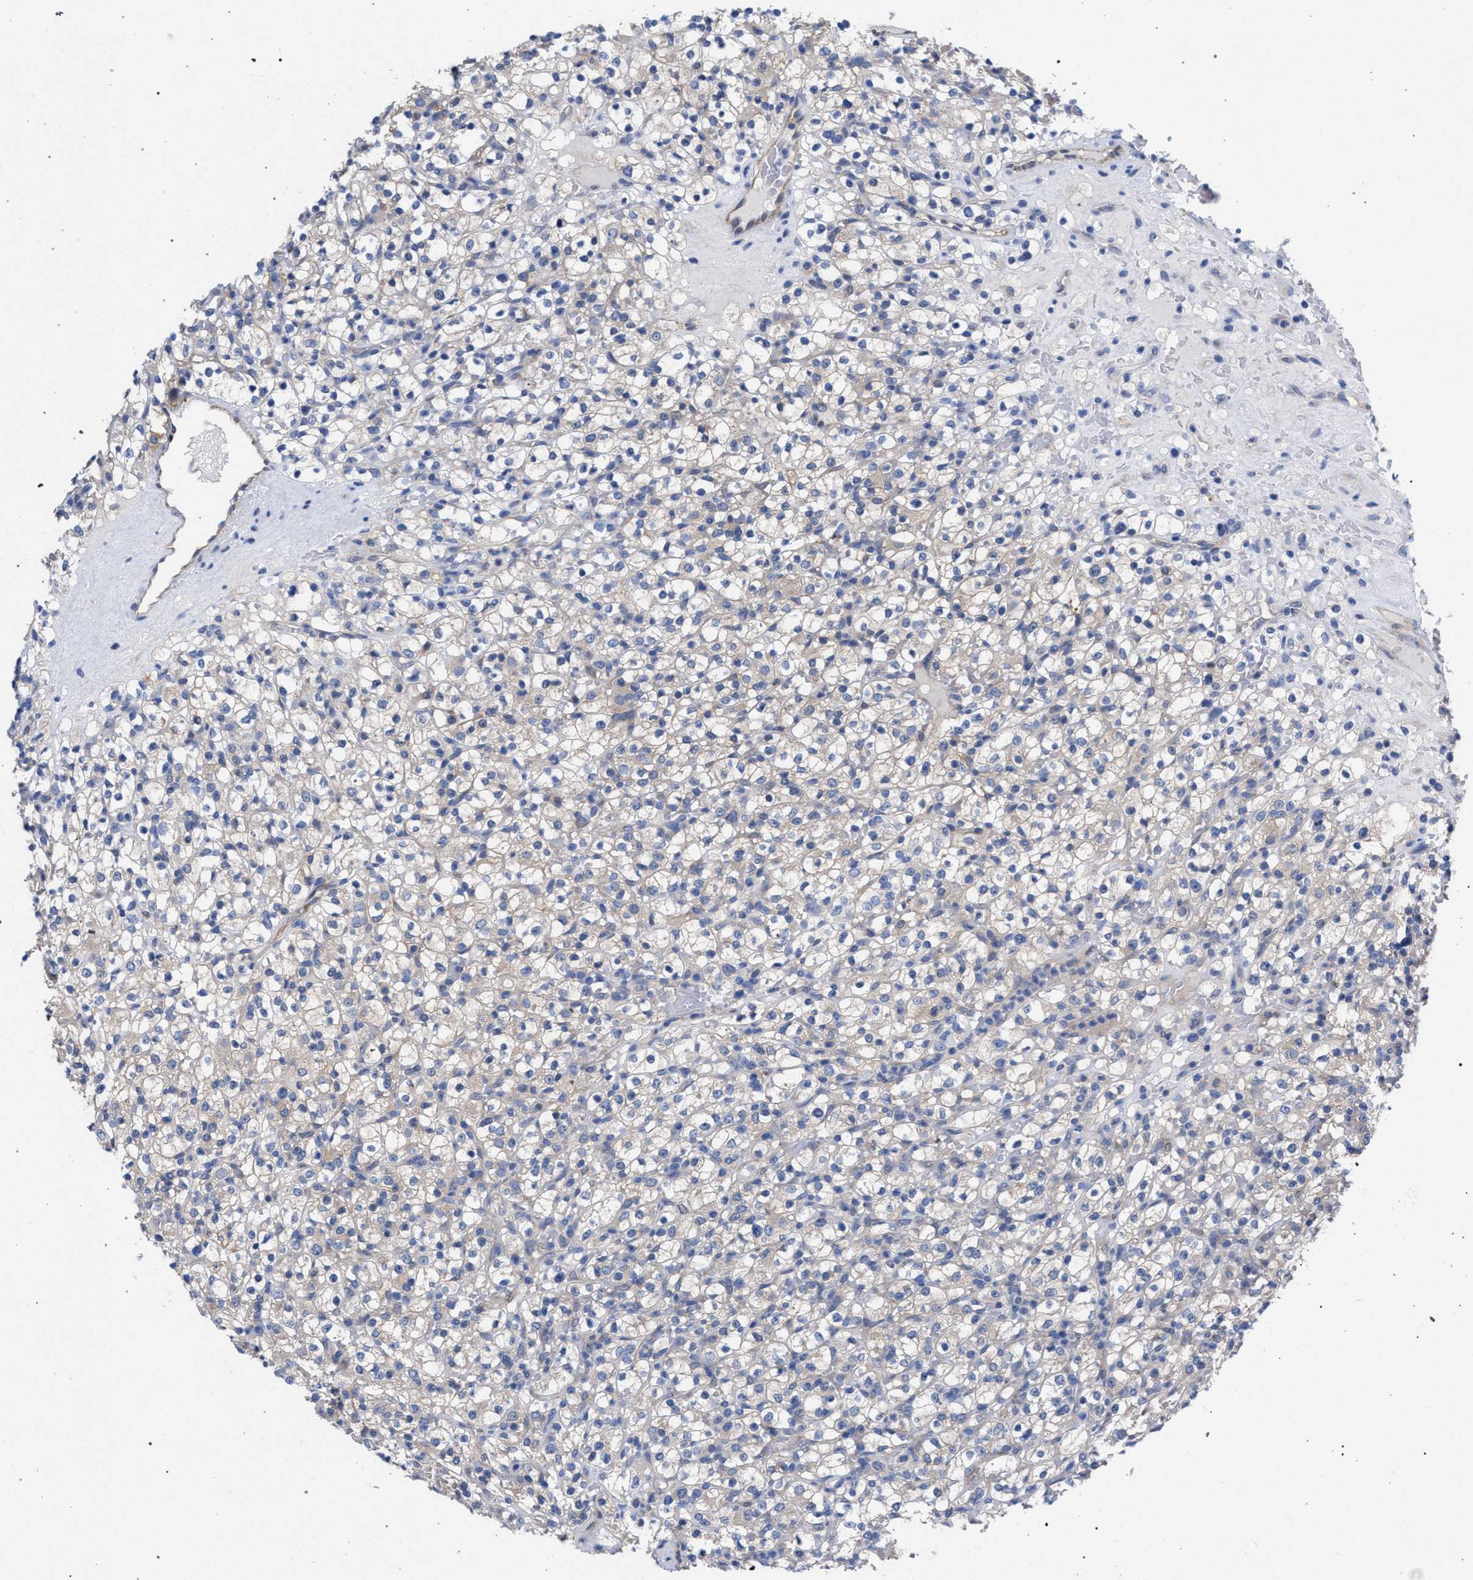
{"staining": {"intensity": "weak", "quantity": "<25%", "location": "cytoplasmic/membranous"}, "tissue": "renal cancer", "cell_type": "Tumor cells", "image_type": "cancer", "snomed": [{"axis": "morphology", "description": "Normal tissue, NOS"}, {"axis": "morphology", "description": "Adenocarcinoma, NOS"}, {"axis": "topography", "description": "Kidney"}], "caption": "Immunohistochemistry of human renal cancer shows no positivity in tumor cells.", "gene": "GMPR", "patient": {"sex": "female", "age": 72}}